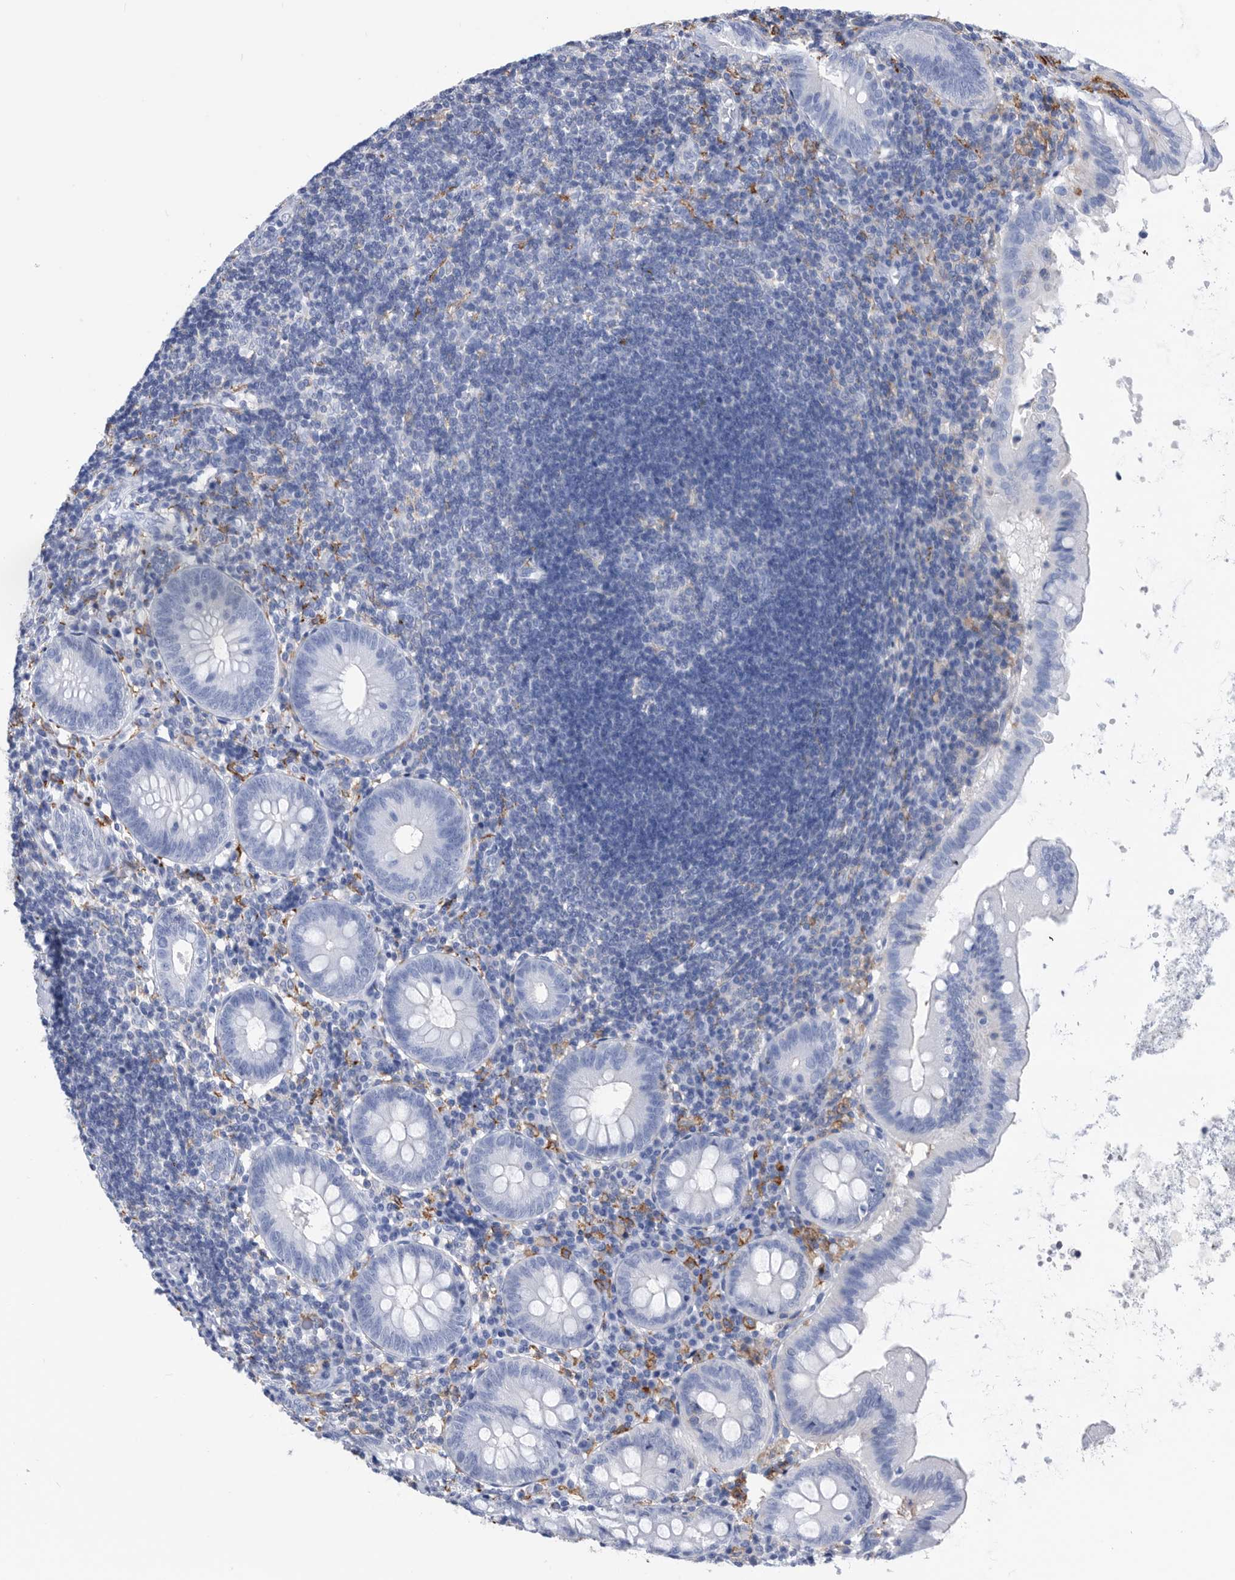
{"staining": {"intensity": "negative", "quantity": "none", "location": "none"}, "tissue": "appendix", "cell_type": "Glandular cells", "image_type": "normal", "snomed": [{"axis": "morphology", "description": "Normal tissue, NOS"}, {"axis": "topography", "description": "Appendix"}], "caption": "Immunohistochemistry photomicrograph of normal appendix stained for a protein (brown), which exhibits no expression in glandular cells. (Immunohistochemistry (ihc), brightfield microscopy, high magnification).", "gene": "MS4A4A", "patient": {"sex": "female", "age": 54}}